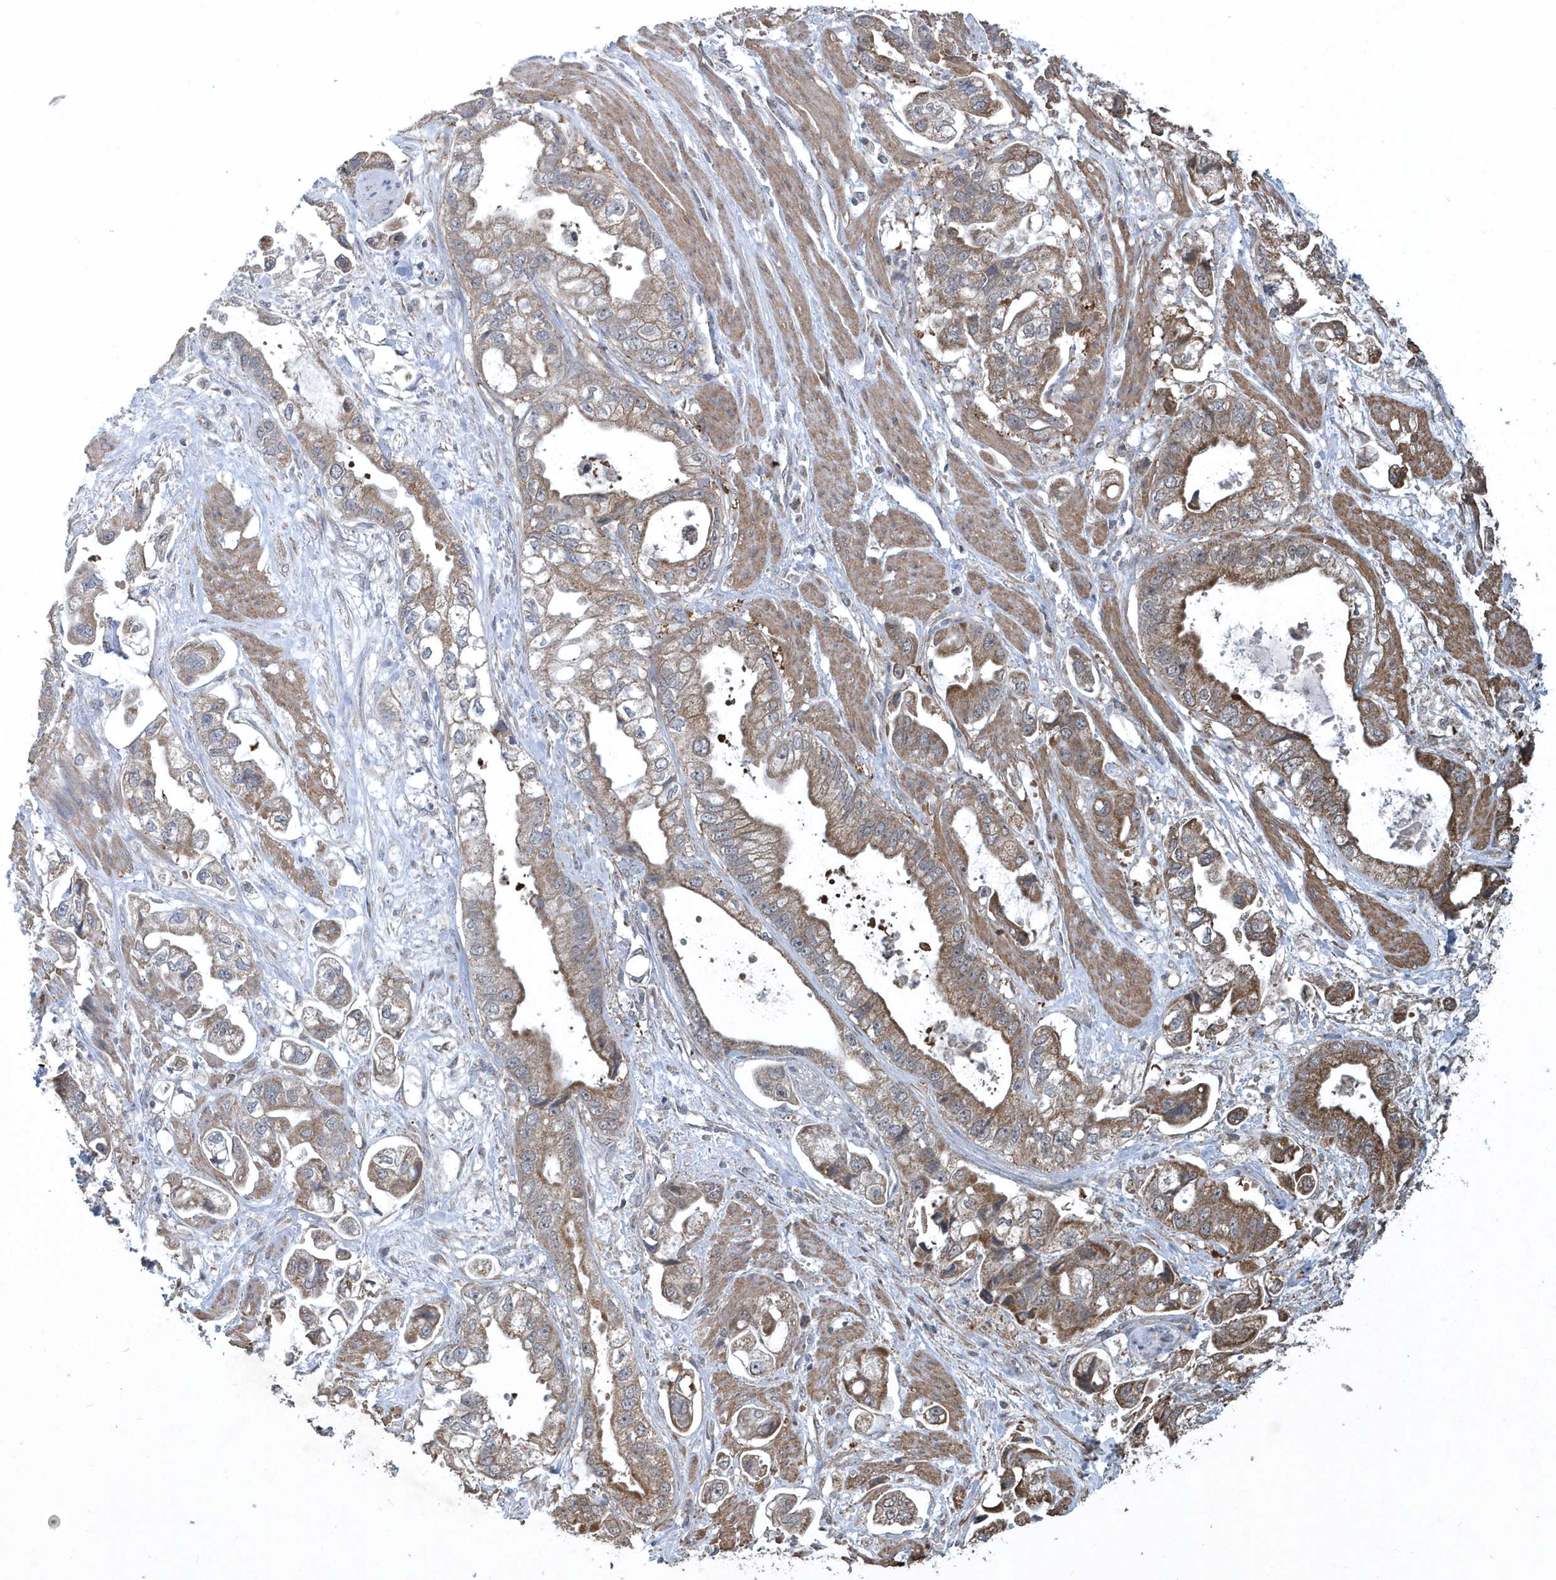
{"staining": {"intensity": "moderate", "quantity": ">75%", "location": "cytoplasmic/membranous"}, "tissue": "stomach cancer", "cell_type": "Tumor cells", "image_type": "cancer", "snomed": [{"axis": "morphology", "description": "Adenocarcinoma, NOS"}, {"axis": "topography", "description": "Stomach"}], "caption": "Immunohistochemistry (DAB (3,3'-diaminobenzidine)) staining of stomach cancer (adenocarcinoma) displays moderate cytoplasmic/membranous protein positivity in approximately >75% of tumor cells.", "gene": "SLX9", "patient": {"sex": "male", "age": 62}}